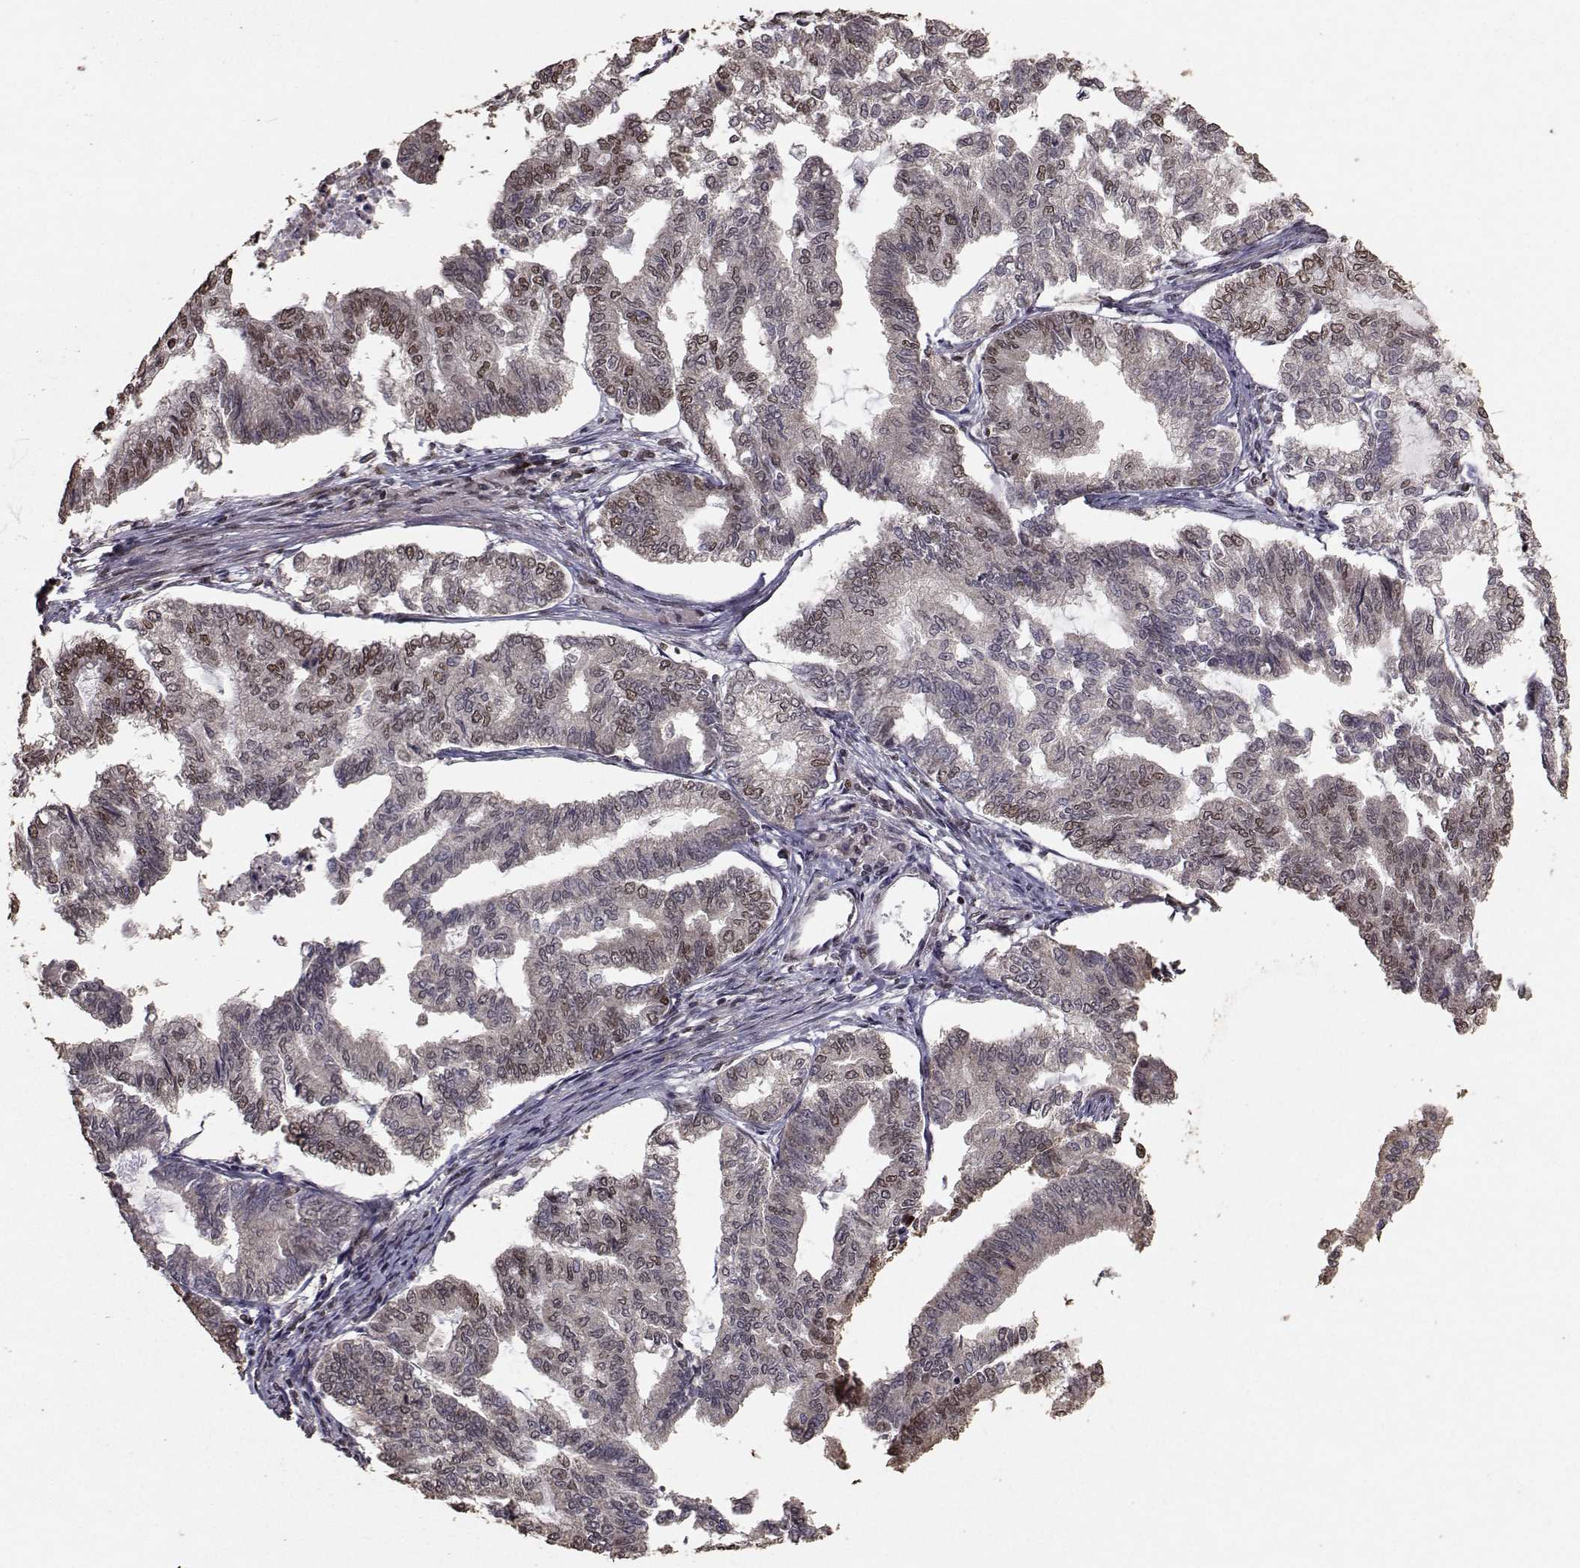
{"staining": {"intensity": "strong", "quantity": "25%-75%", "location": "nuclear"}, "tissue": "endometrial cancer", "cell_type": "Tumor cells", "image_type": "cancer", "snomed": [{"axis": "morphology", "description": "Adenocarcinoma, NOS"}, {"axis": "topography", "description": "Endometrium"}], "caption": "There is high levels of strong nuclear positivity in tumor cells of adenocarcinoma (endometrial), as demonstrated by immunohistochemical staining (brown color).", "gene": "SF1", "patient": {"sex": "female", "age": 79}}